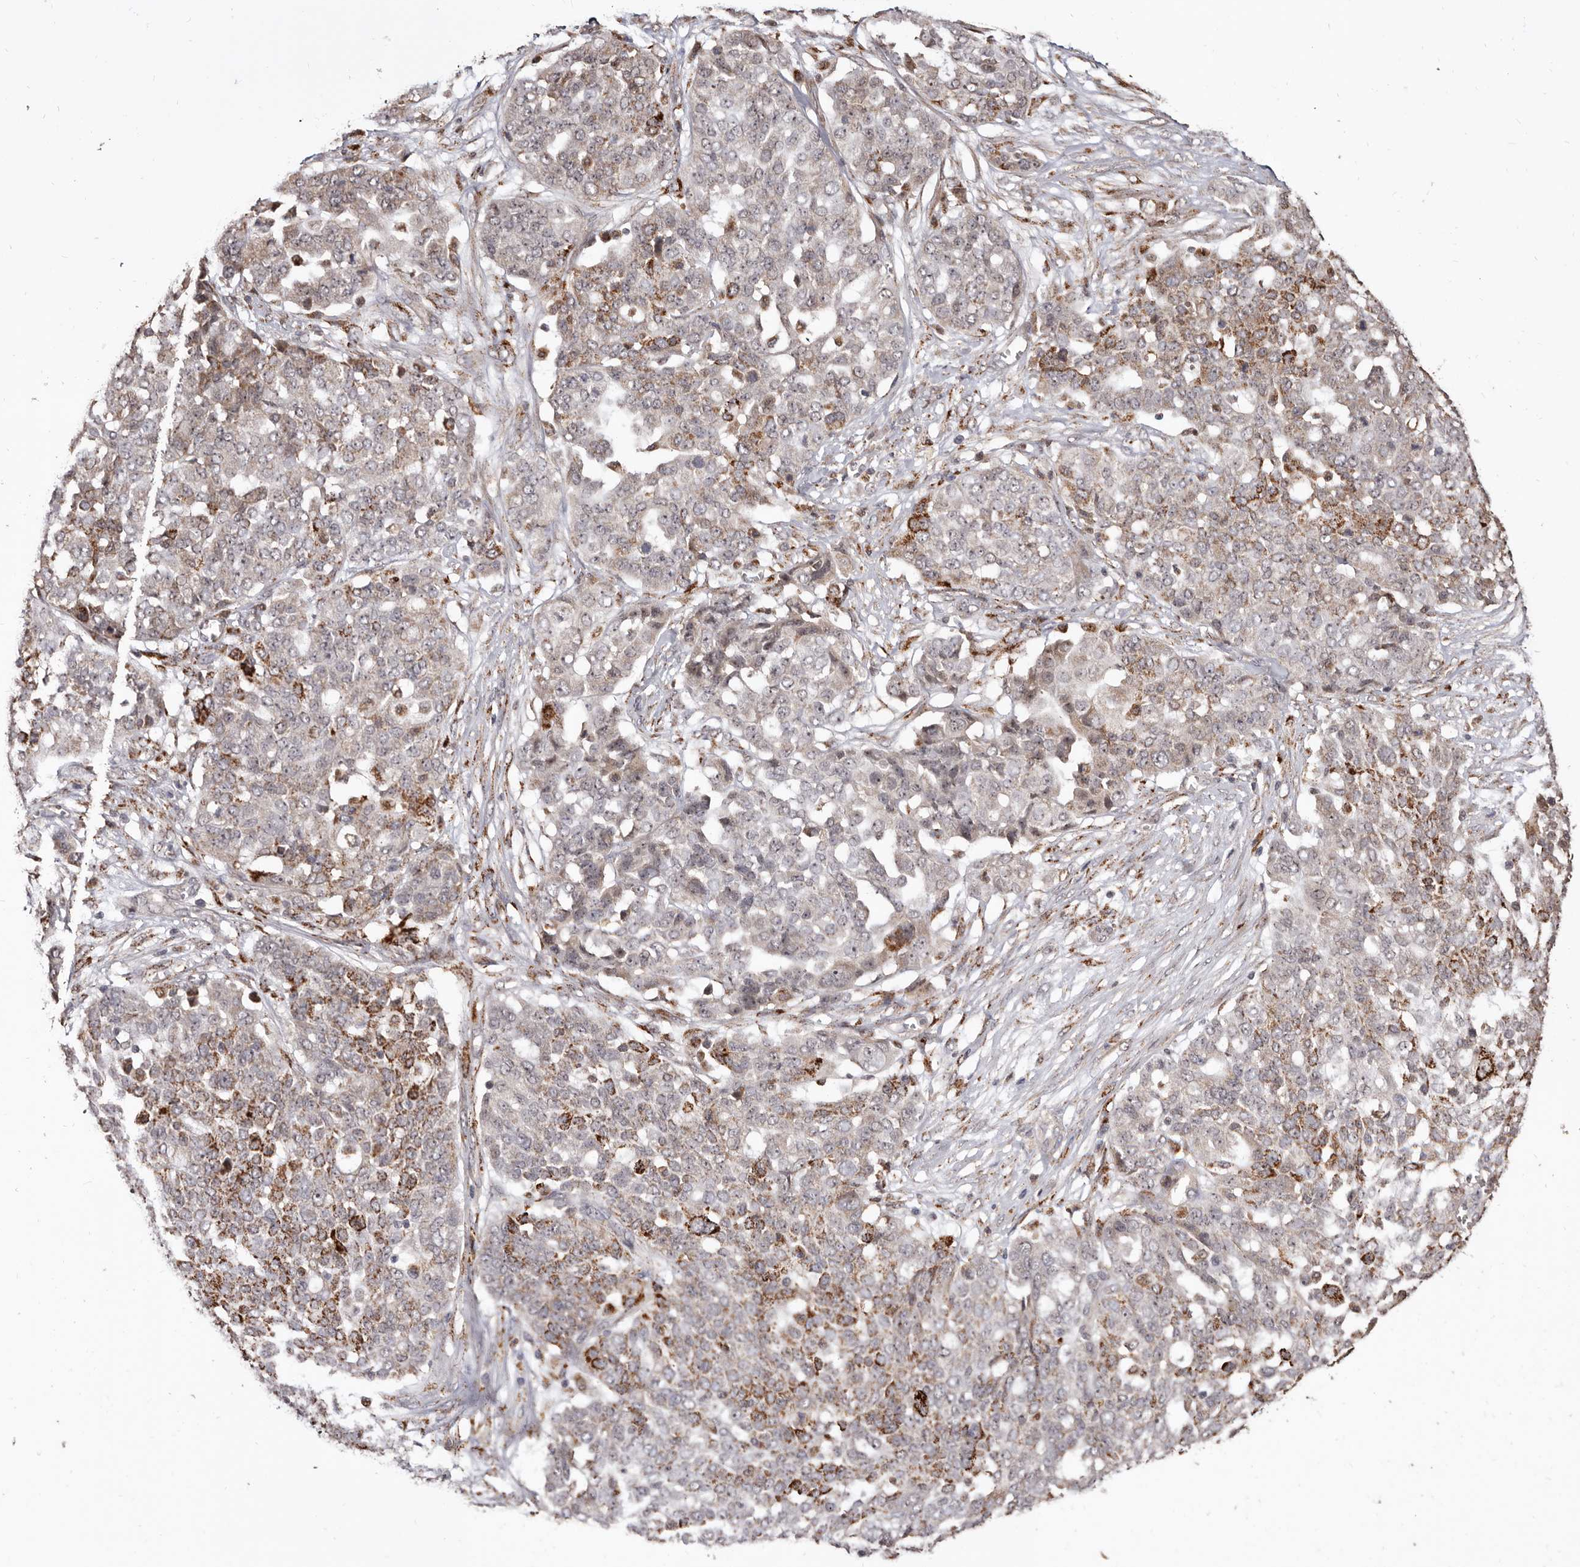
{"staining": {"intensity": "moderate", "quantity": "25%-75%", "location": "cytoplasmic/membranous"}, "tissue": "ovarian cancer", "cell_type": "Tumor cells", "image_type": "cancer", "snomed": [{"axis": "morphology", "description": "Cystadenocarcinoma, serous, NOS"}, {"axis": "topography", "description": "Soft tissue"}, {"axis": "topography", "description": "Ovary"}], "caption": "Protein staining shows moderate cytoplasmic/membranous expression in about 25%-75% of tumor cells in ovarian cancer. (brown staining indicates protein expression, while blue staining denotes nuclei).", "gene": "AKAP7", "patient": {"sex": "female", "age": 57}}